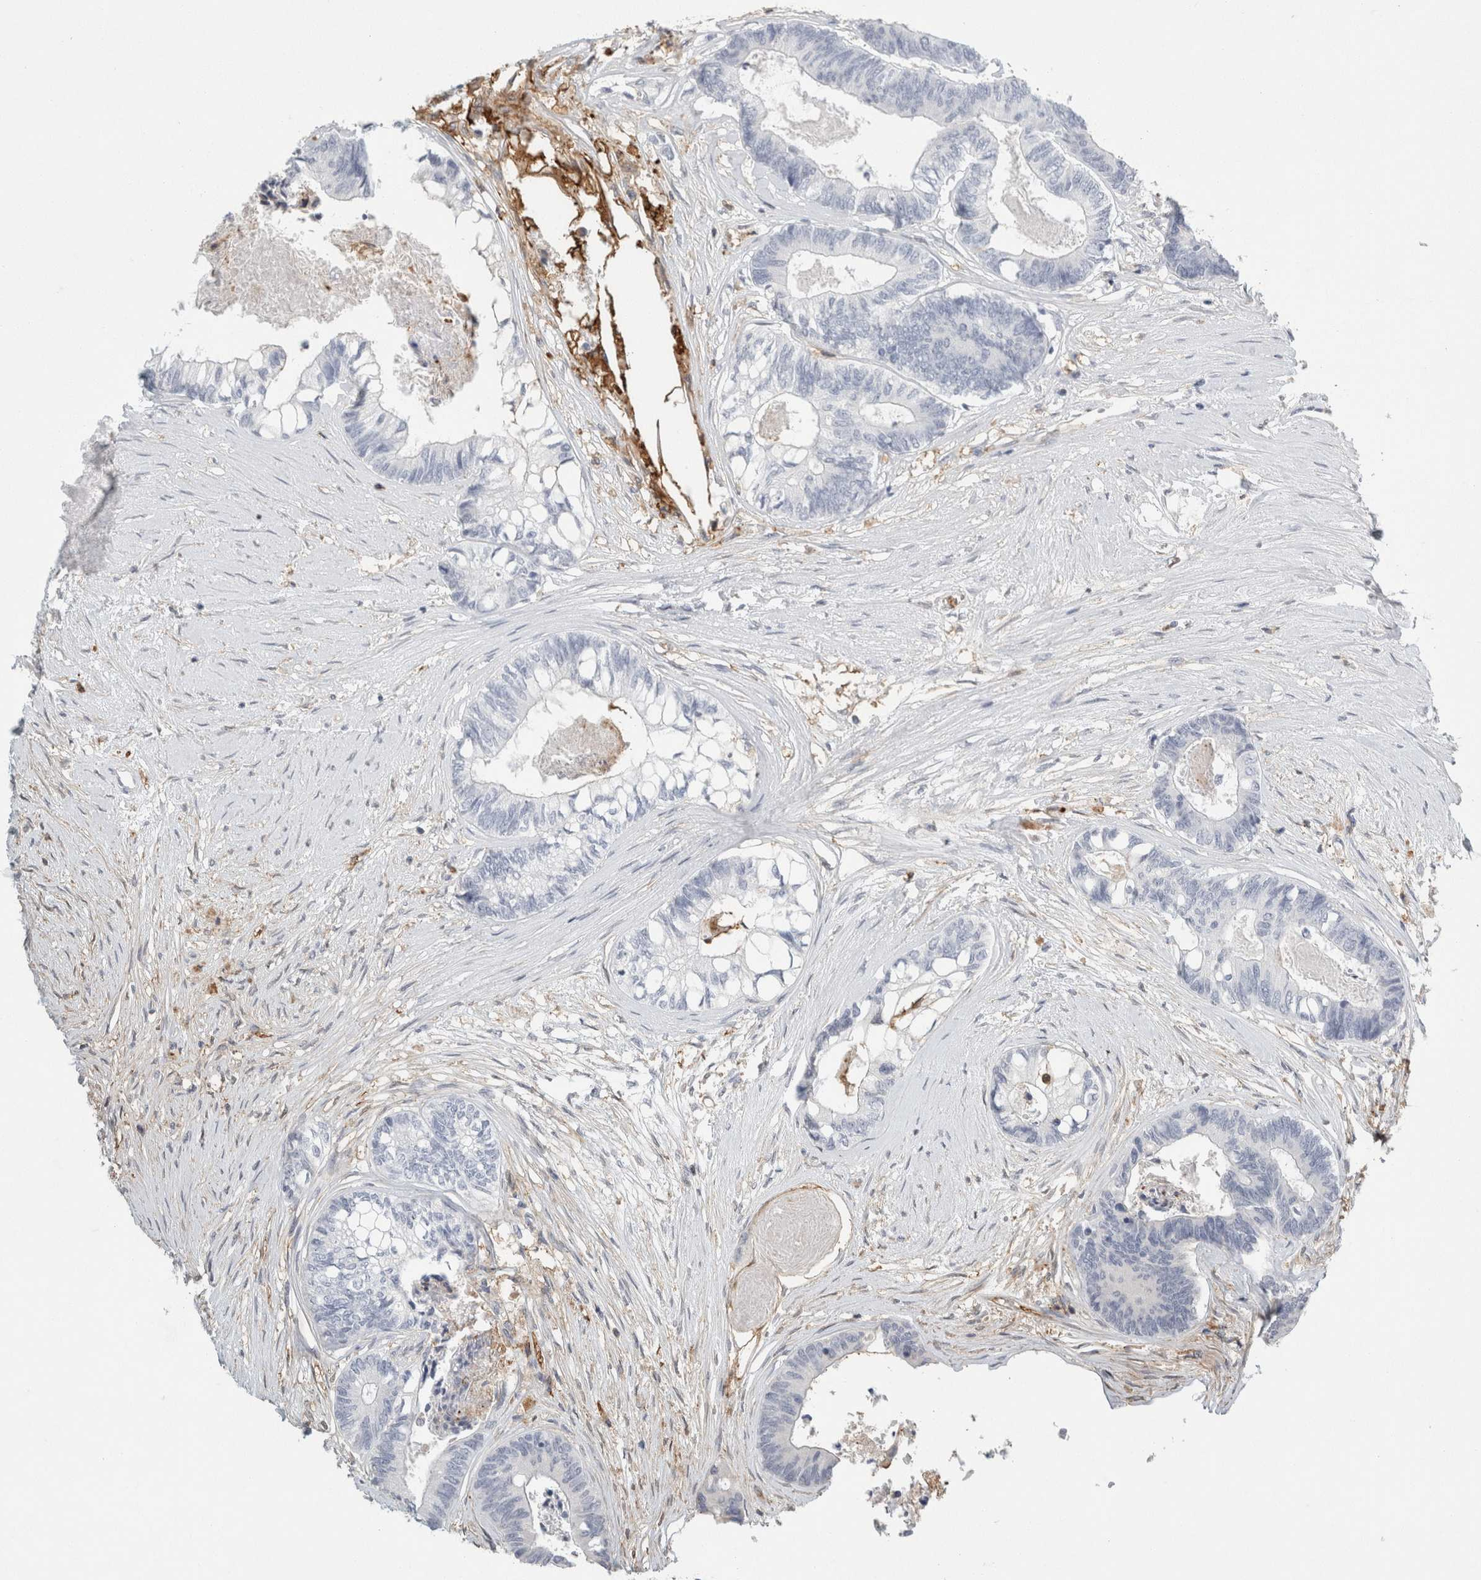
{"staining": {"intensity": "negative", "quantity": "none", "location": "none"}, "tissue": "colorectal cancer", "cell_type": "Tumor cells", "image_type": "cancer", "snomed": [{"axis": "morphology", "description": "Adenocarcinoma, NOS"}, {"axis": "topography", "description": "Rectum"}], "caption": "The immunohistochemistry image has no significant expression in tumor cells of colorectal cancer tissue.", "gene": "P2RY2", "patient": {"sex": "male", "age": 63}}